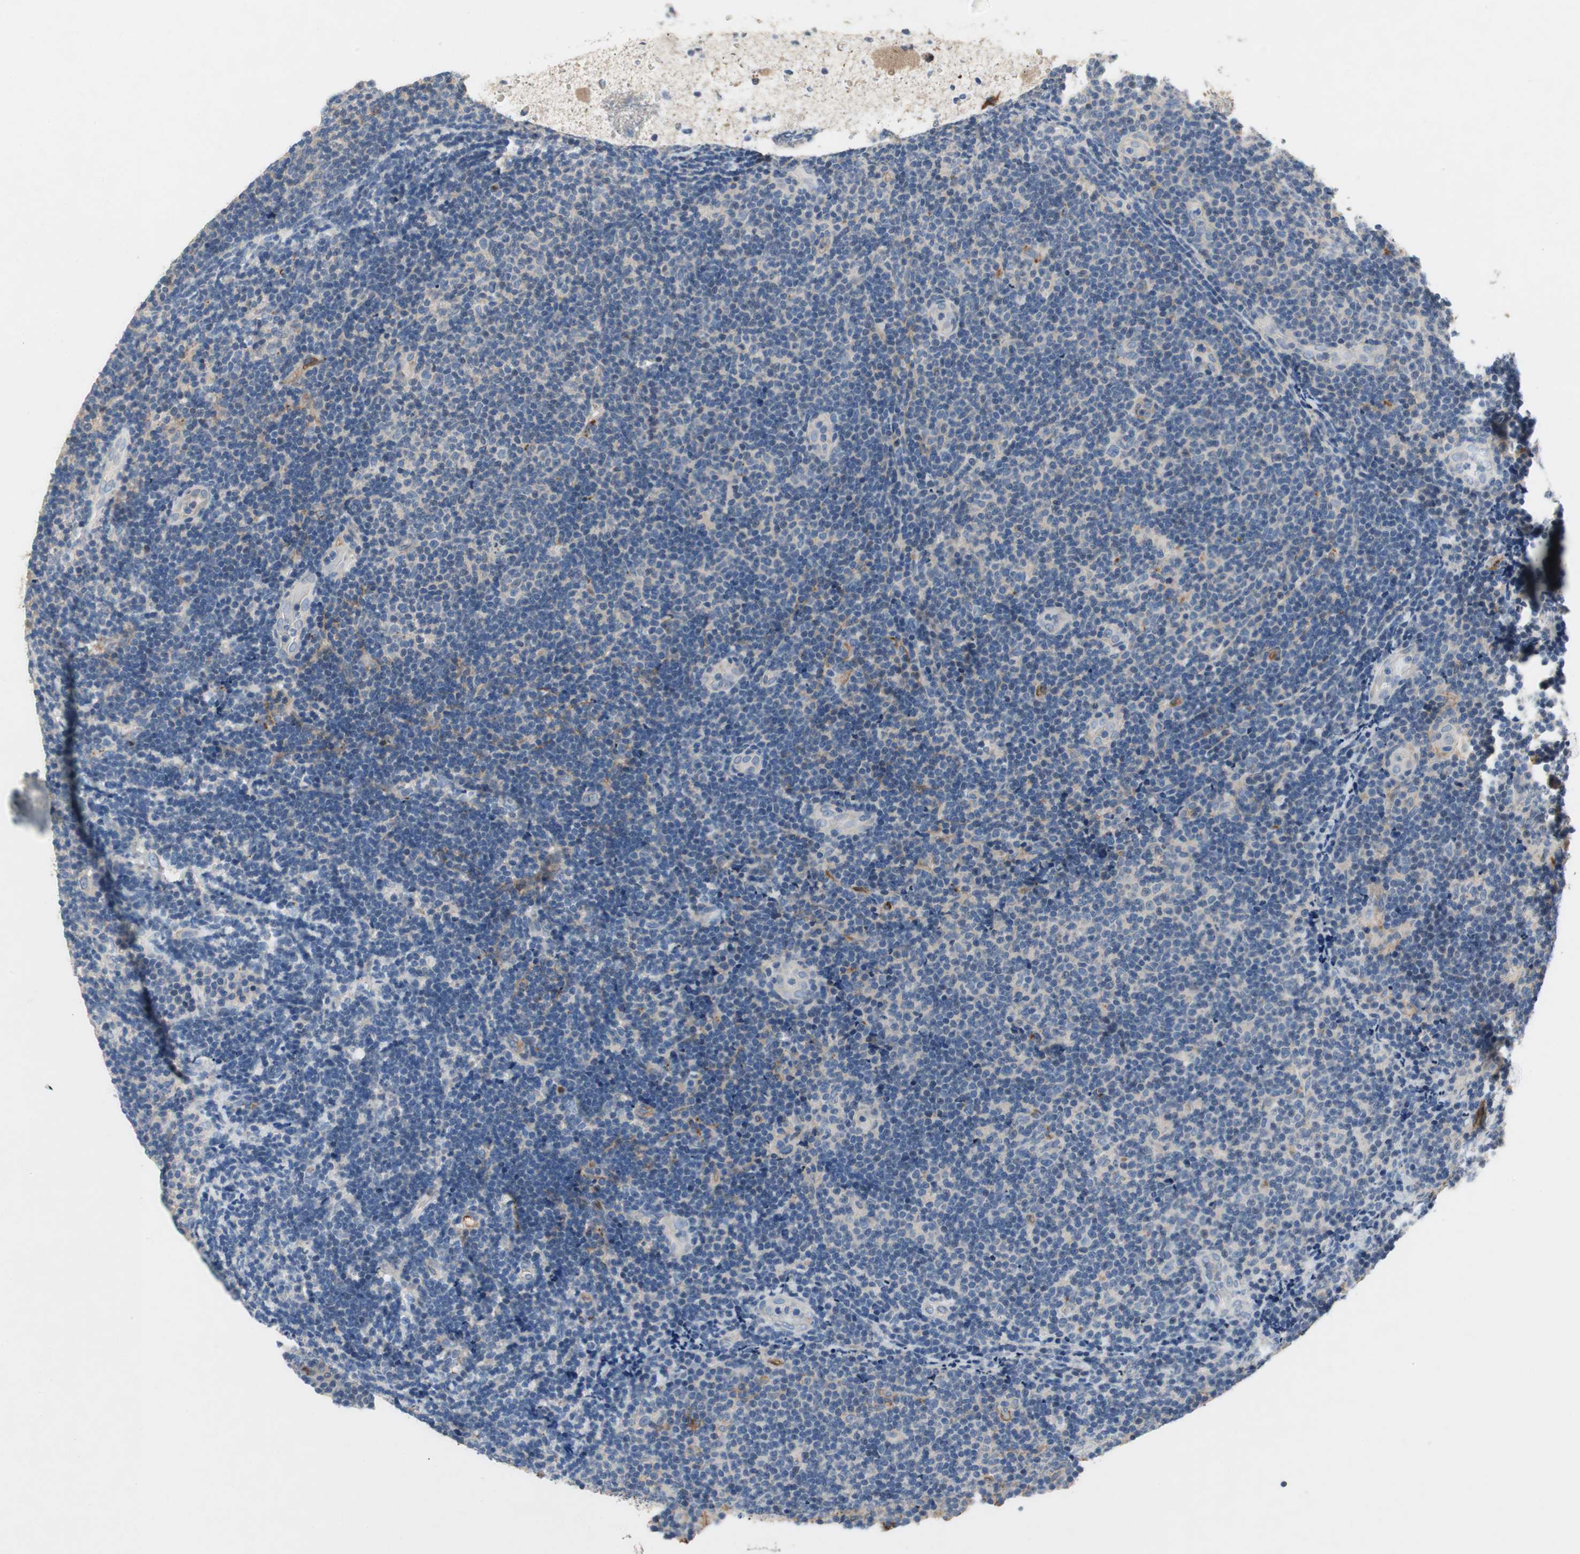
{"staining": {"intensity": "weak", "quantity": "<25%", "location": "cytoplasmic/membranous"}, "tissue": "lymphoma", "cell_type": "Tumor cells", "image_type": "cancer", "snomed": [{"axis": "morphology", "description": "Malignant lymphoma, non-Hodgkin's type, Low grade"}, {"axis": "topography", "description": "Lymph node"}], "caption": "High magnification brightfield microscopy of lymphoma stained with DAB (brown) and counterstained with hematoxylin (blue): tumor cells show no significant positivity.", "gene": "ALPL", "patient": {"sex": "male", "age": 83}}